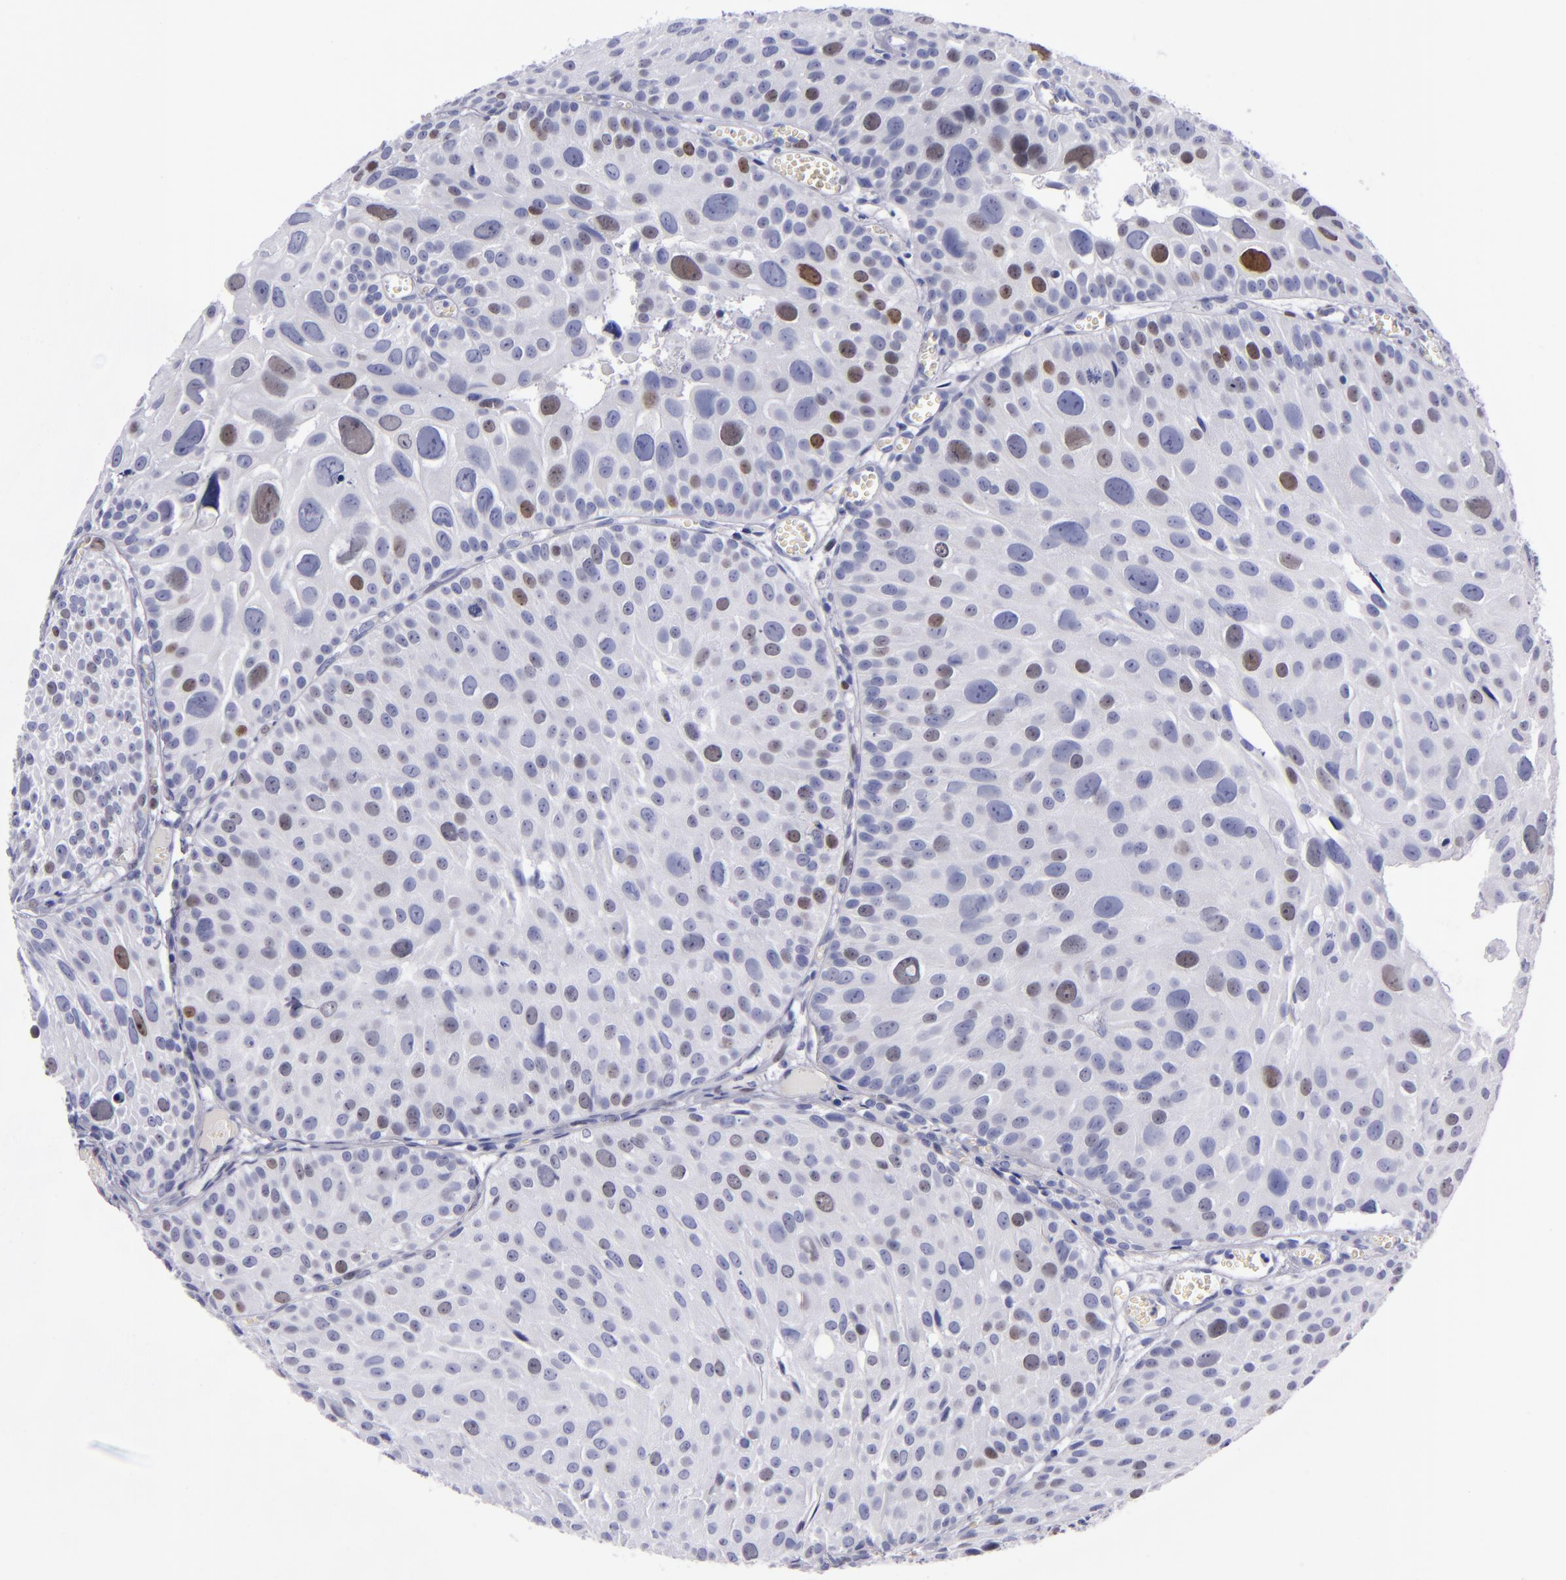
{"staining": {"intensity": "moderate", "quantity": "<25%", "location": "nuclear"}, "tissue": "urothelial cancer", "cell_type": "Tumor cells", "image_type": "cancer", "snomed": [{"axis": "morphology", "description": "Urothelial carcinoma, High grade"}, {"axis": "topography", "description": "Urinary bladder"}], "caption": "The immunohistochemical stain labels moderate nuclear positivity in tumor cells of urothelial carcinoma (high-grade) tissue.", "gene": "MCM7", "patient": {"sex": "female", "age": 78}}